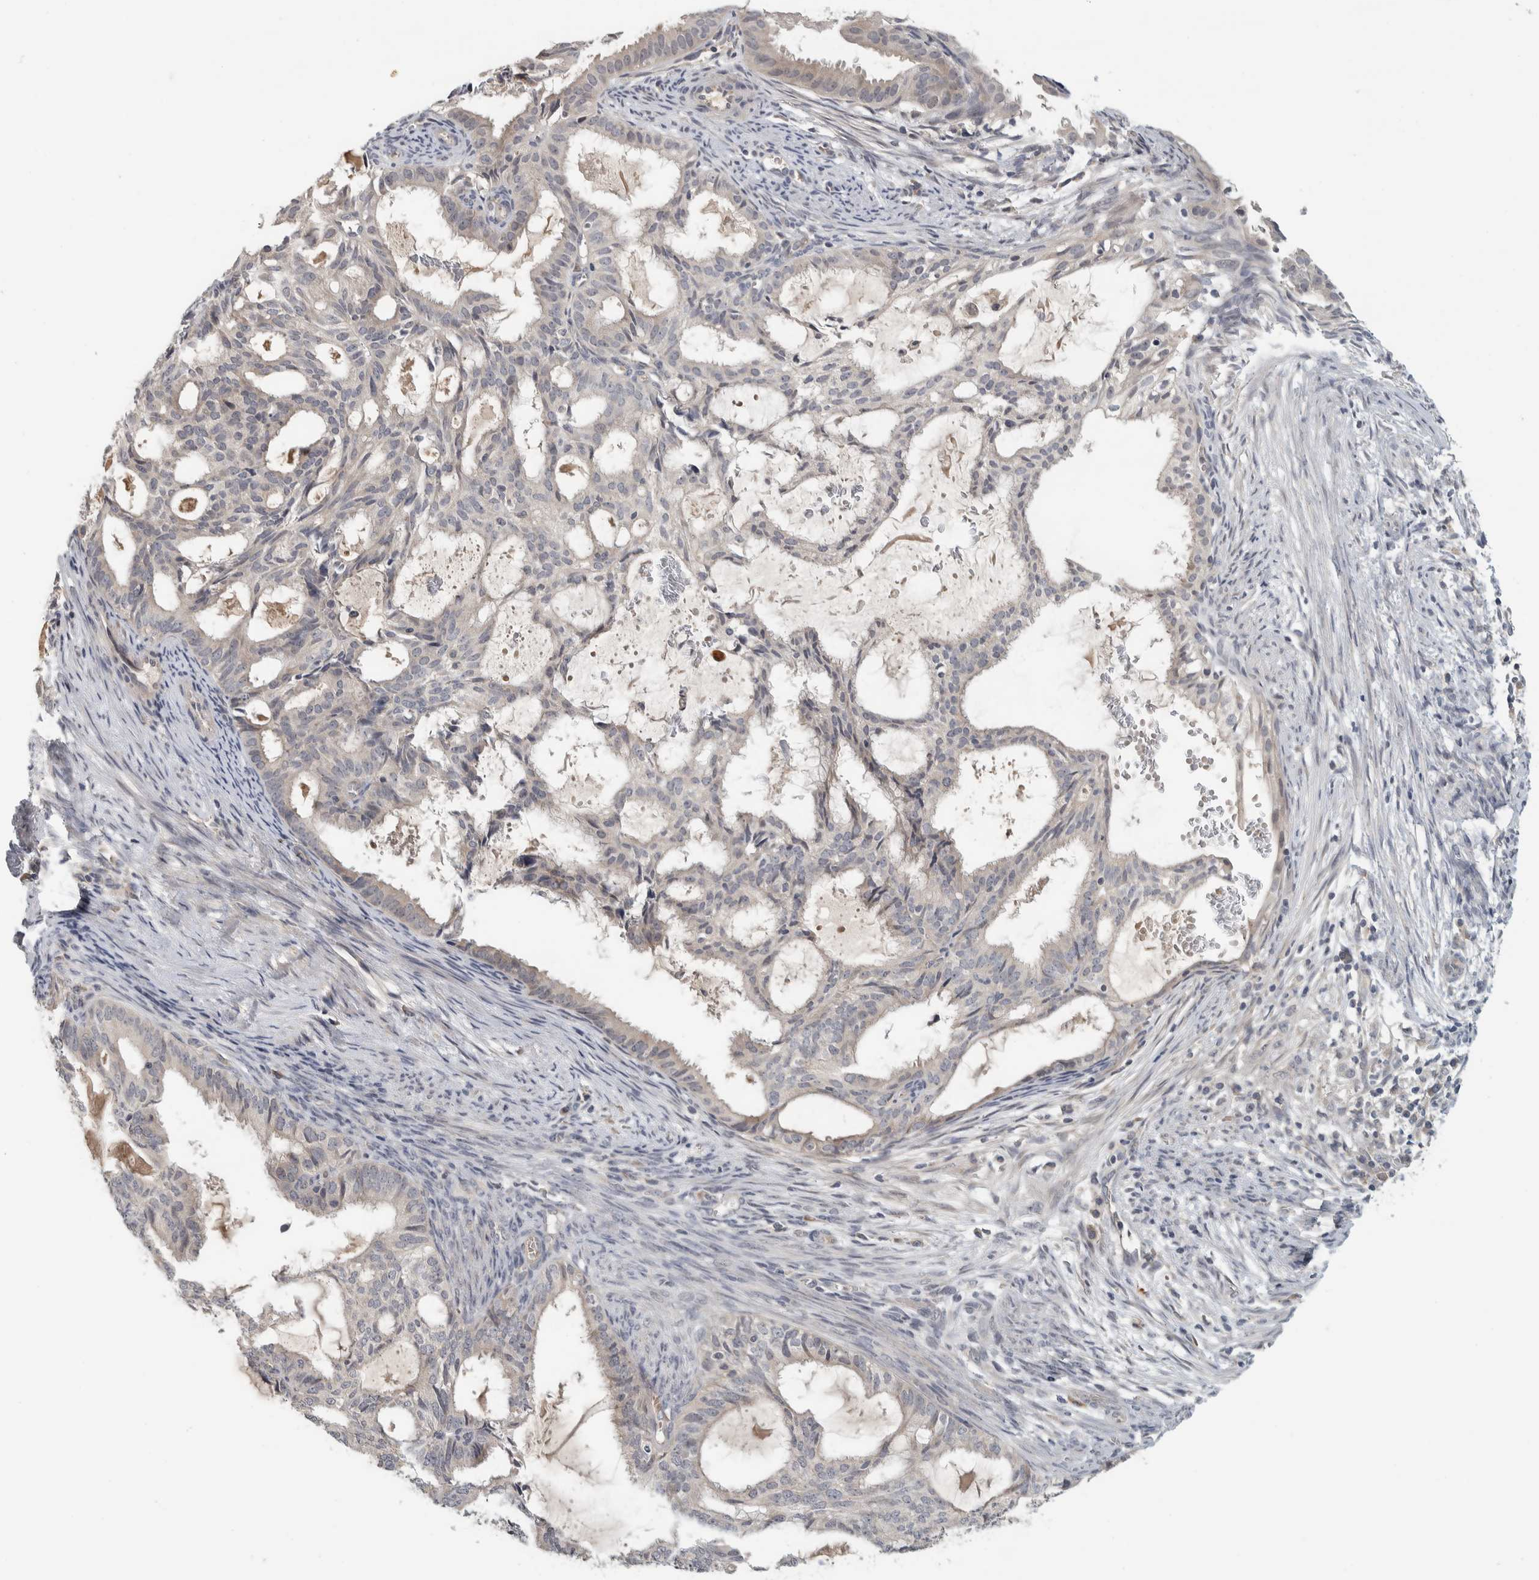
{"staining": {"intensity": "negative", "quantity": "none", "location": "none"}, "tissue": "endometrial cancer", "cell_type": "Tumor cells", "image_type": "cancer", "snomed": [{"axis": "morphology", "description": "Adenocarcinoma, NOS"}, {"axis": "topography", "description": "Endometrium"}], "caption": "This is an immunohistochemistry photomicrograph of human endometrial cancer. There is no staining in tumor cells.", "gene": "AFP", "patient": {"sex": "female", "age": 58}}